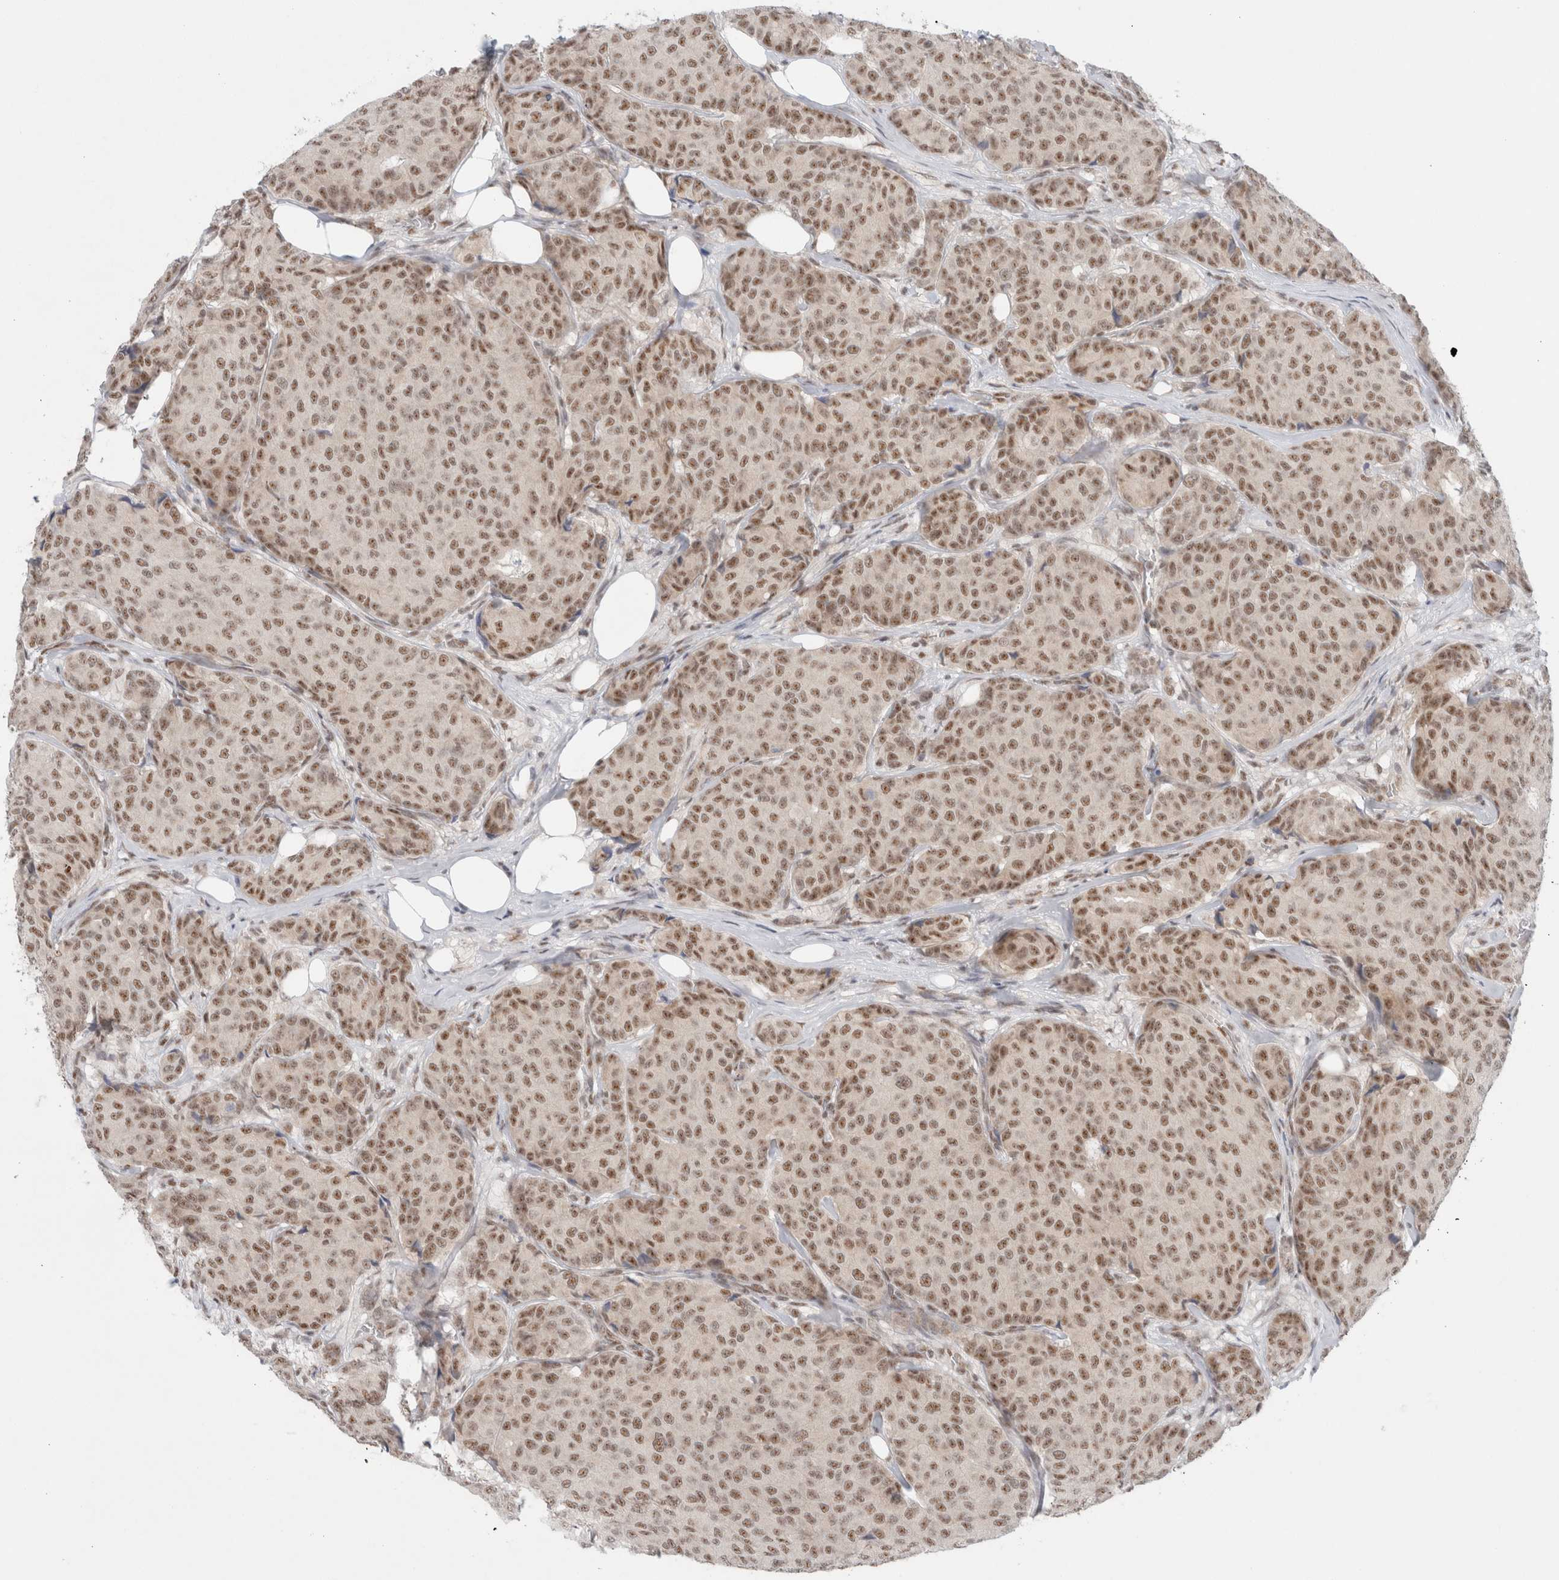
{"staining": {"intensity": "moderate", "quantity": ">75%", "location": "nuclear"}, "tissue": "breast cancer", "cell_type": "Tumor cells", "image_type": "cancer", "snomed": [{"axis": "morphology", "description": "Duct carcinoma"}, {"axis": "topography", "description": "Breast"}], "caption": "Breast invasive ductal carcinoma tissue reveals moderate nuclear expression in approximately >75% of tumor cells", "gene": "TRMT12", "patient": {"sex": "female", "age": 75}}